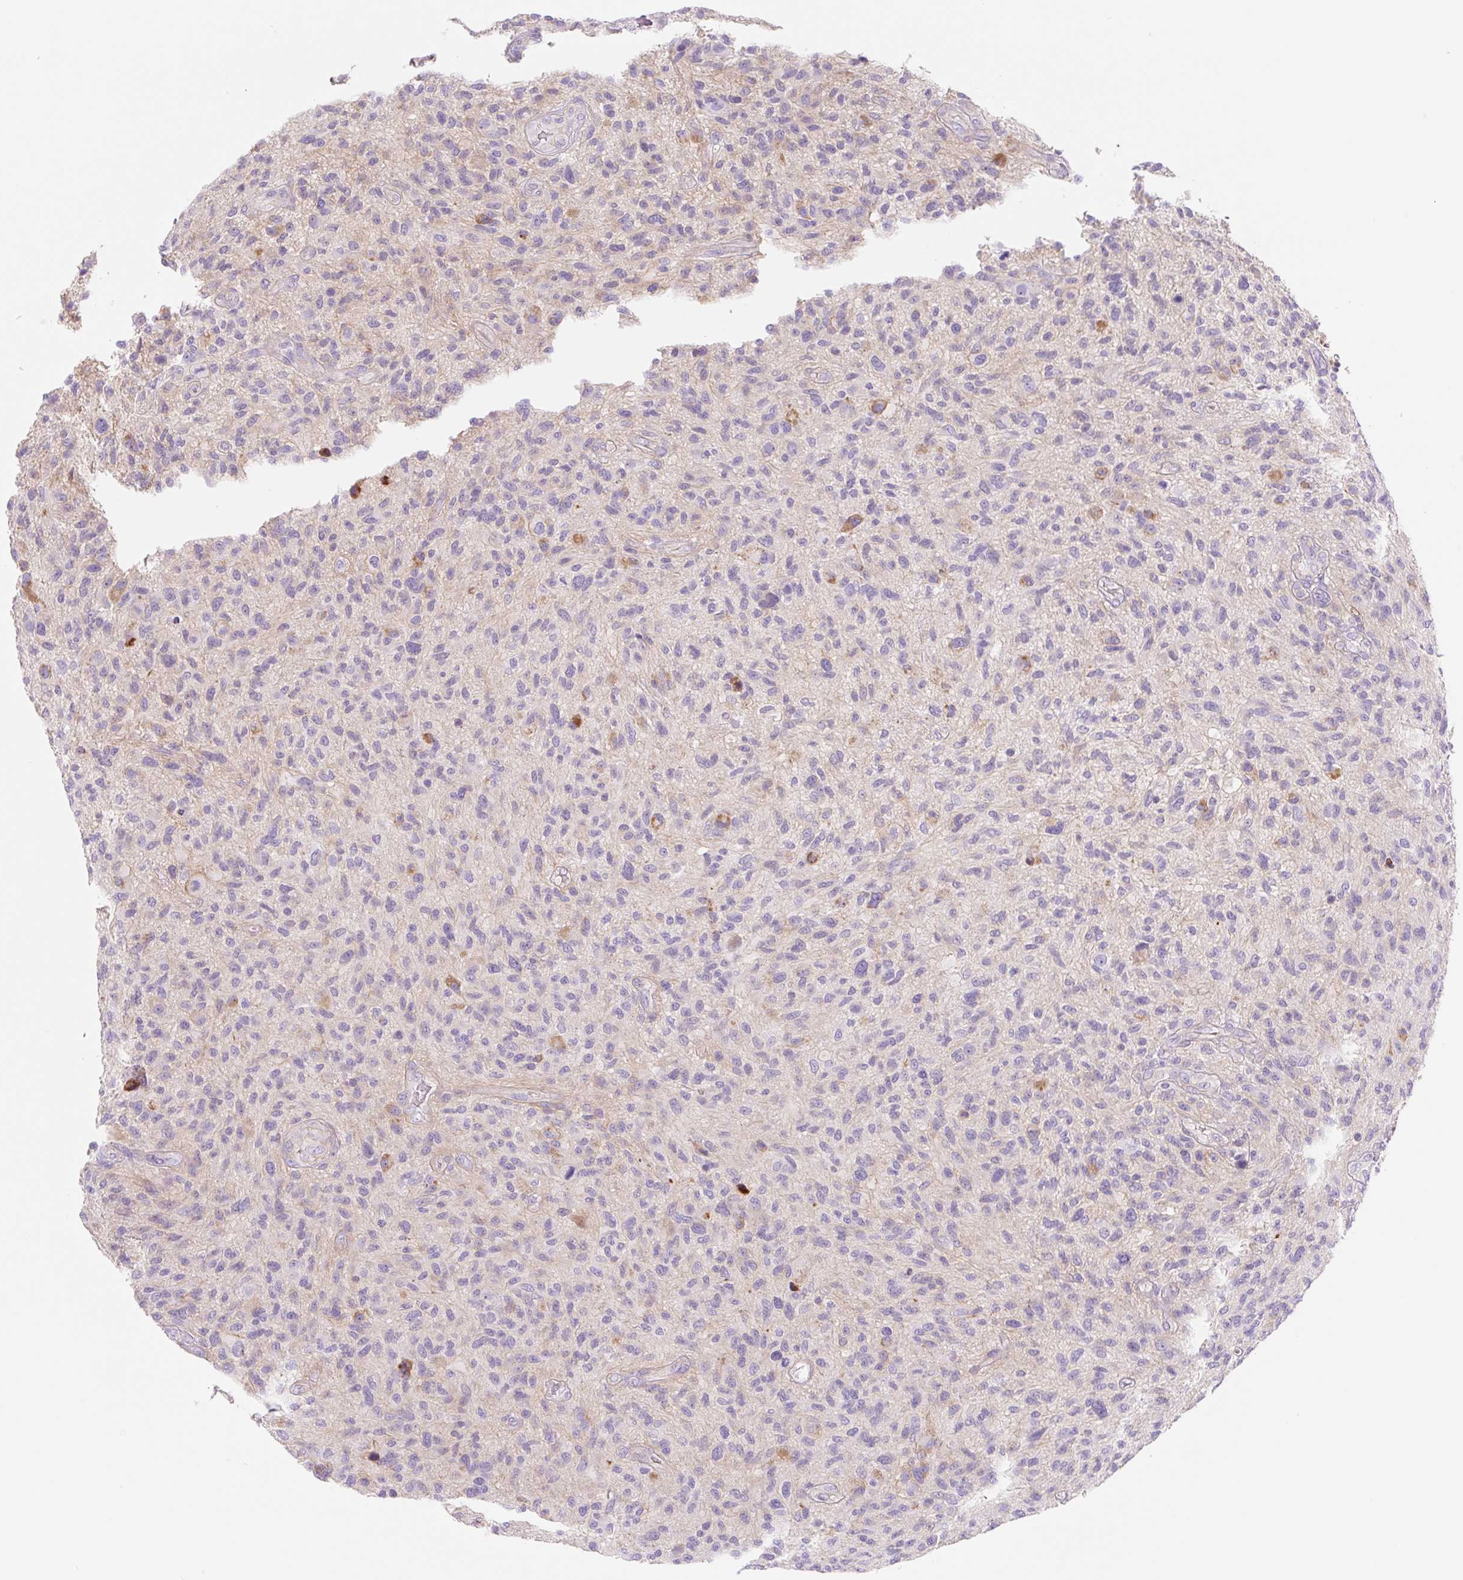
{"staining": {"intensity": "negative", "quantity": "none", "location": "none"}, "tissue": "glioma", "cell_type": "Tumor cells", "image_type": "cancer", "snomed": [{"axis": "morphology", "description": "Glioma, malignant, High grade"}, {"axis": "topography", "description": "Brain"}], "caption": "Immunohistochemistry (IHC) photomicrograph of neoplastic tissue: malignant glioma (high-grade) stained with DAB demonstrates no significant protein staining in tumor cells. (DAB immunohistochemistry (IHC) with hematoxylin counter stain).", "gene": "LYVE1", "patient": {"sex": "male", "age": 47}}